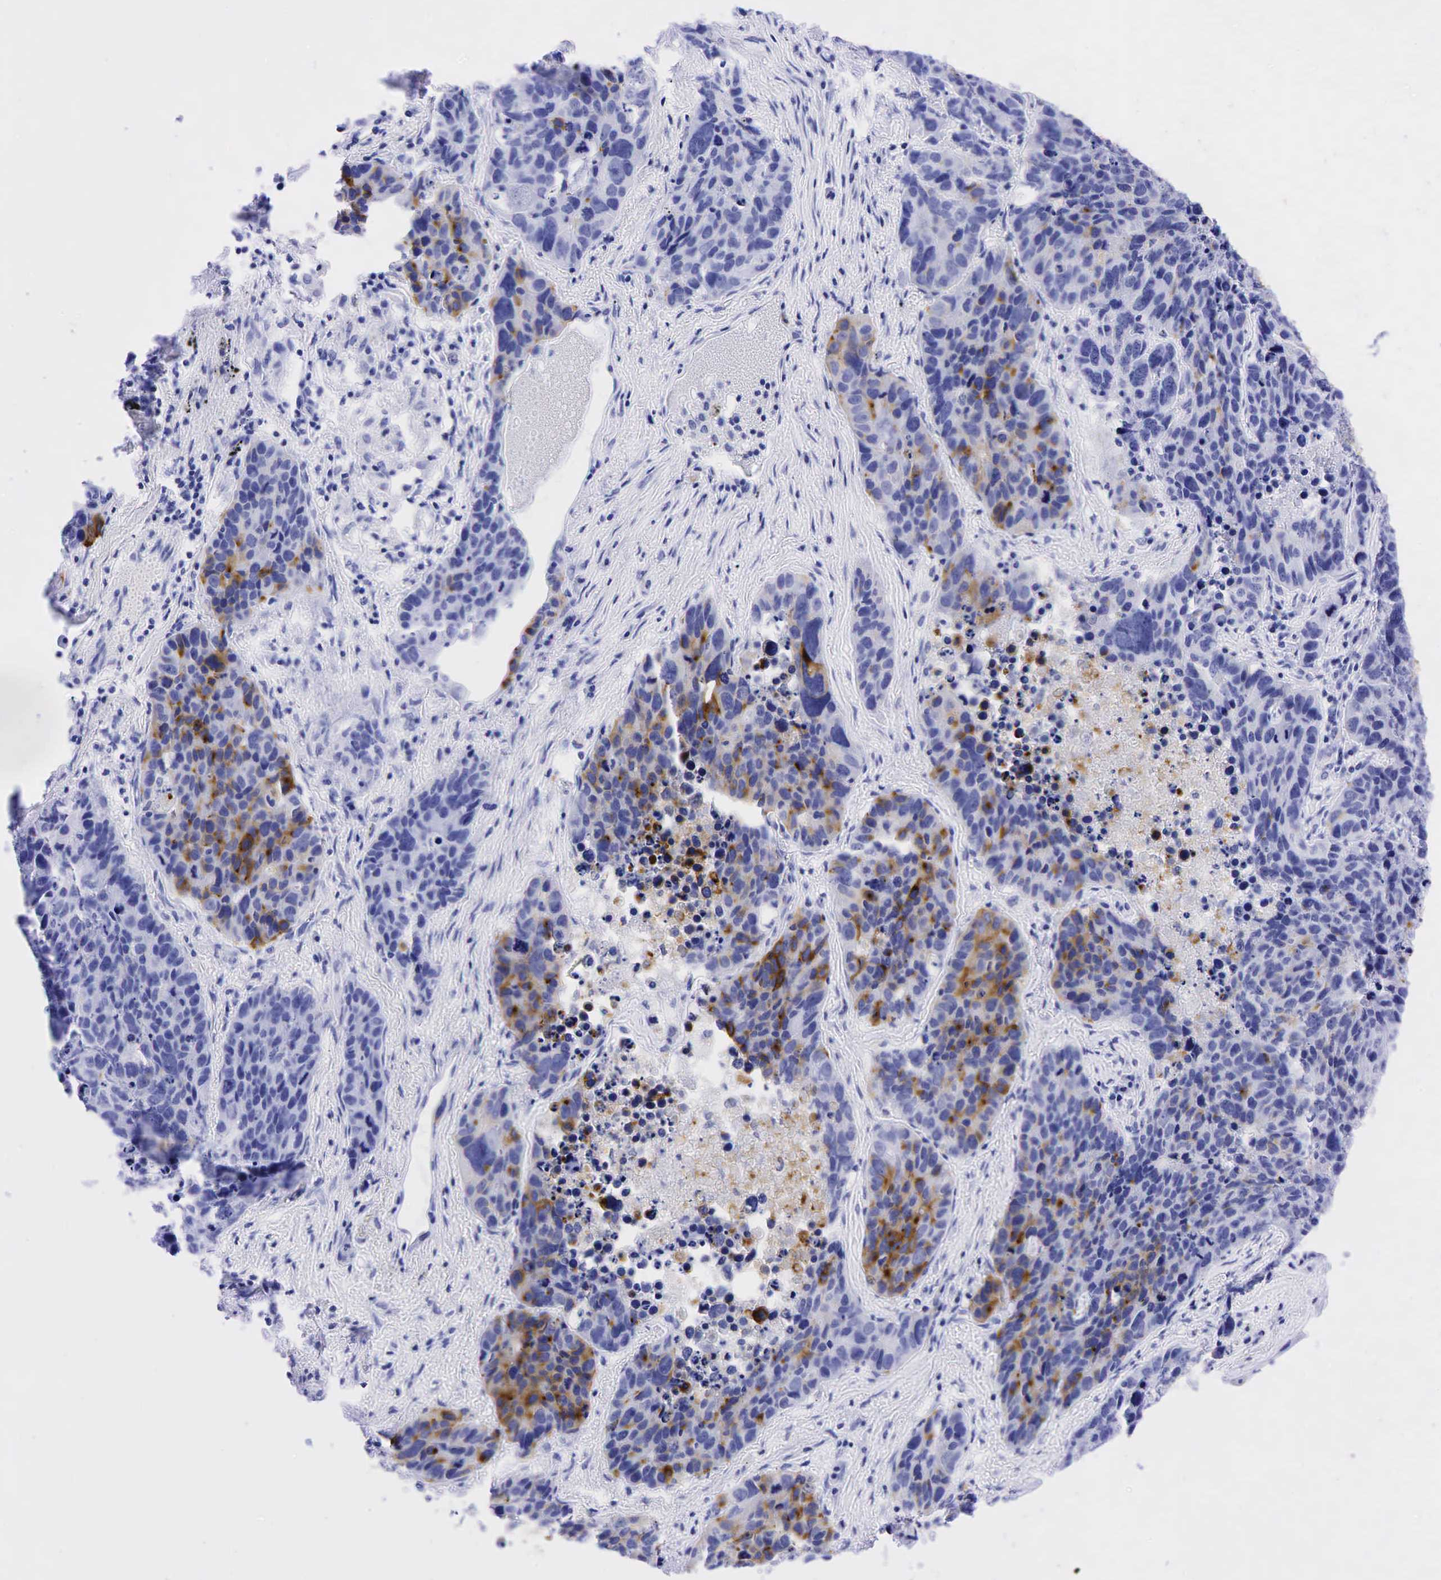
{"staining": {"intensity": "moderate", "quantity": "<25%", "location": "cytoplasmic/membranous"}, "tissue": "lung cancer", "cell_type": "Tumor cells", "image_type": "cancer", "snomed": [{"axis": "morphology", "description": "Carcinoid, malignant, NOS"}, {"axis": "topography", "description": "Lung"}], "caption": "A histopathology image showing moderate cytoplasmic/membranous expression in about <25% of tumor cells in lung carcinoid (malignant), as visualized by brown immunohistochemical staining.", "gene": "CEACAM5", "patient": {"sex": "male", "age": 60}}